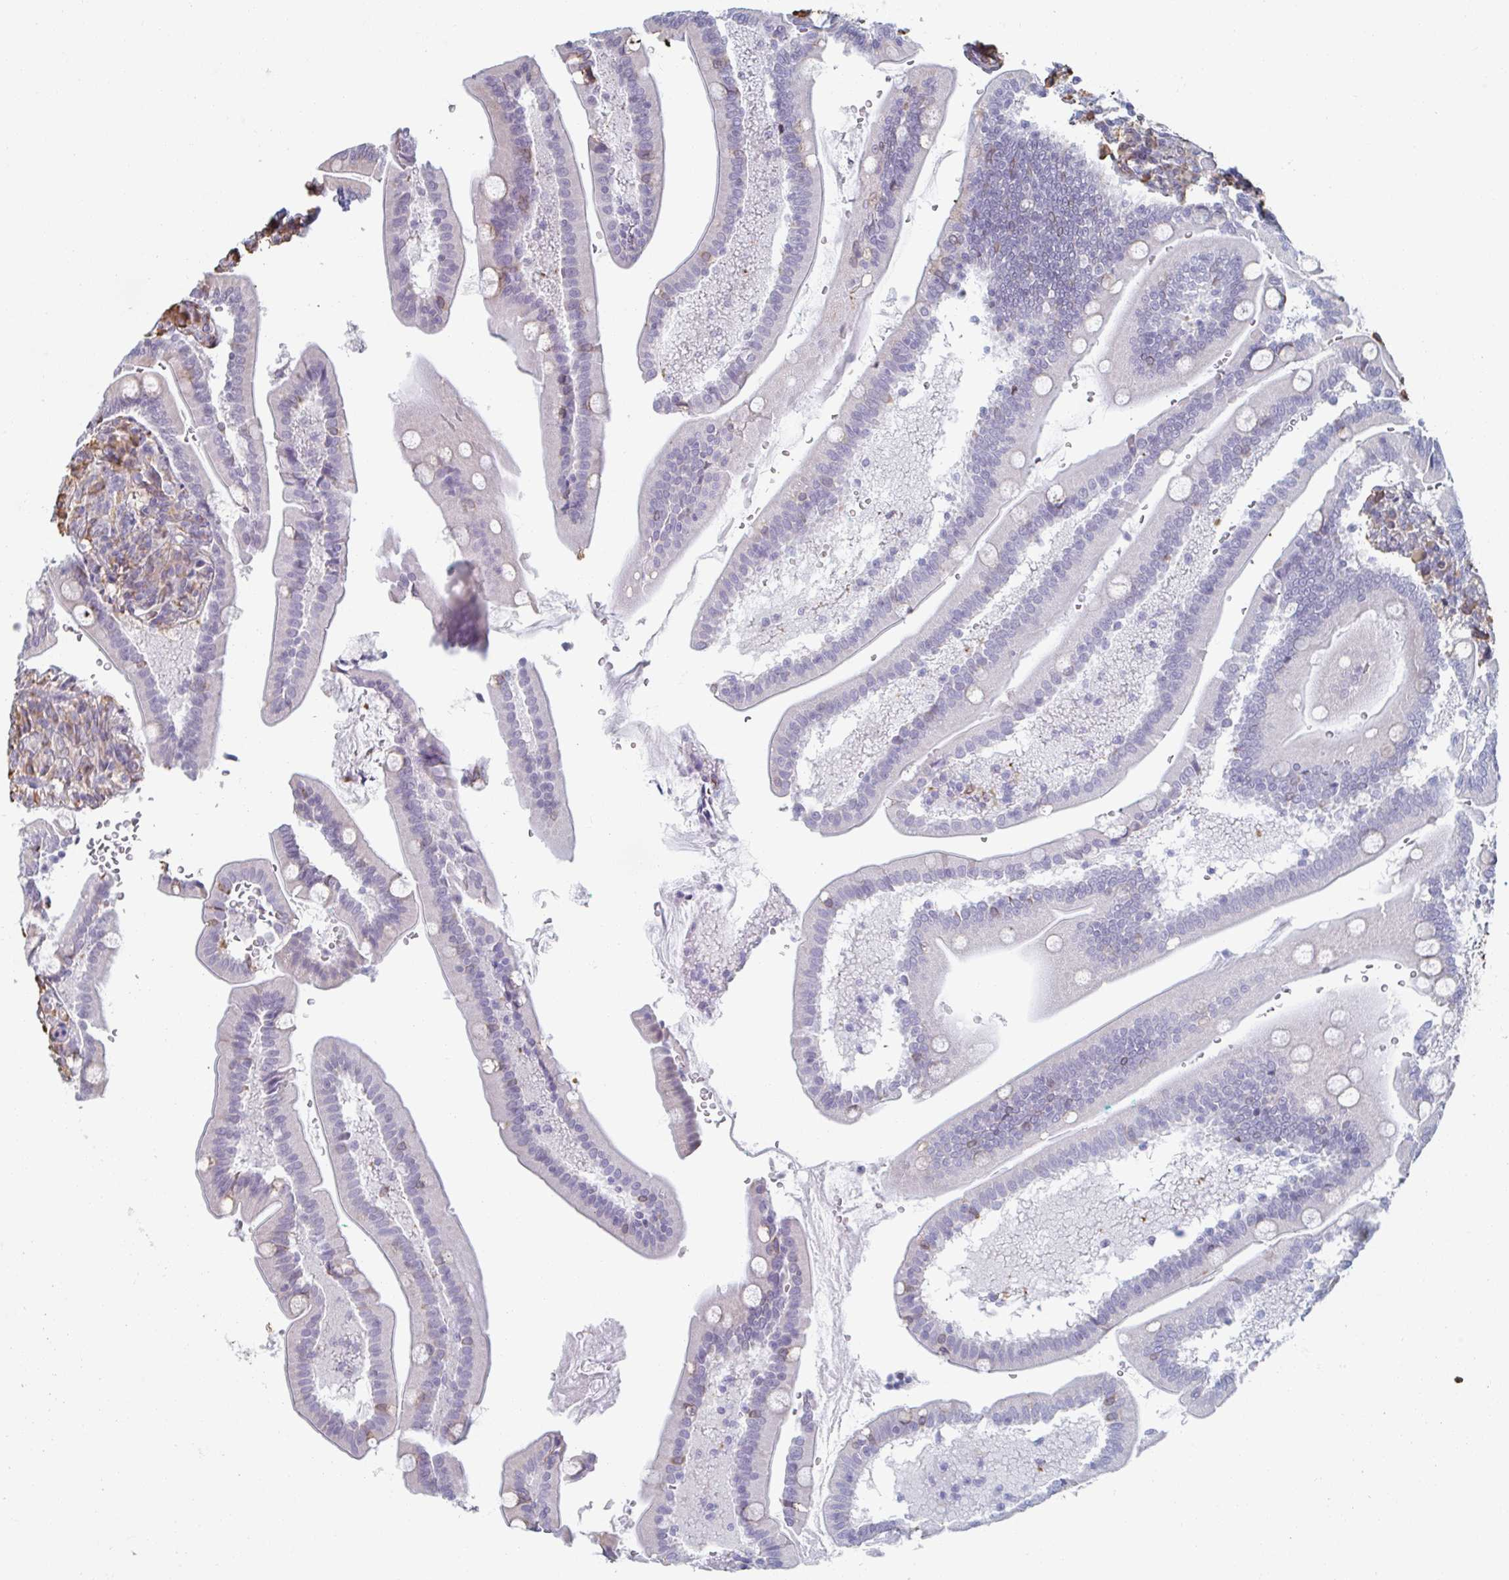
{"staining": {"intensity": "weak", "quantity": "<25%", "location": "cytoplasmic/membranous"}, "tissue": "duodenum", "cell_type": "Glandular cells", "image_type": "normal", "snomed": [{"axis": "morphology", "description": "Normal tissue, NOS"}, {"axis": "topography", "description": "Duodenum"}], "caption": "Immunohistochemistry (IHC) micrograph of unremarkable duodenum: duodenum stained with DAB (3,3'-diaminobenzidine) displays no significant protein staining in glandular cells.", "gene": "RAB5IF", "patient": {"sex": "female", "age": 67}}